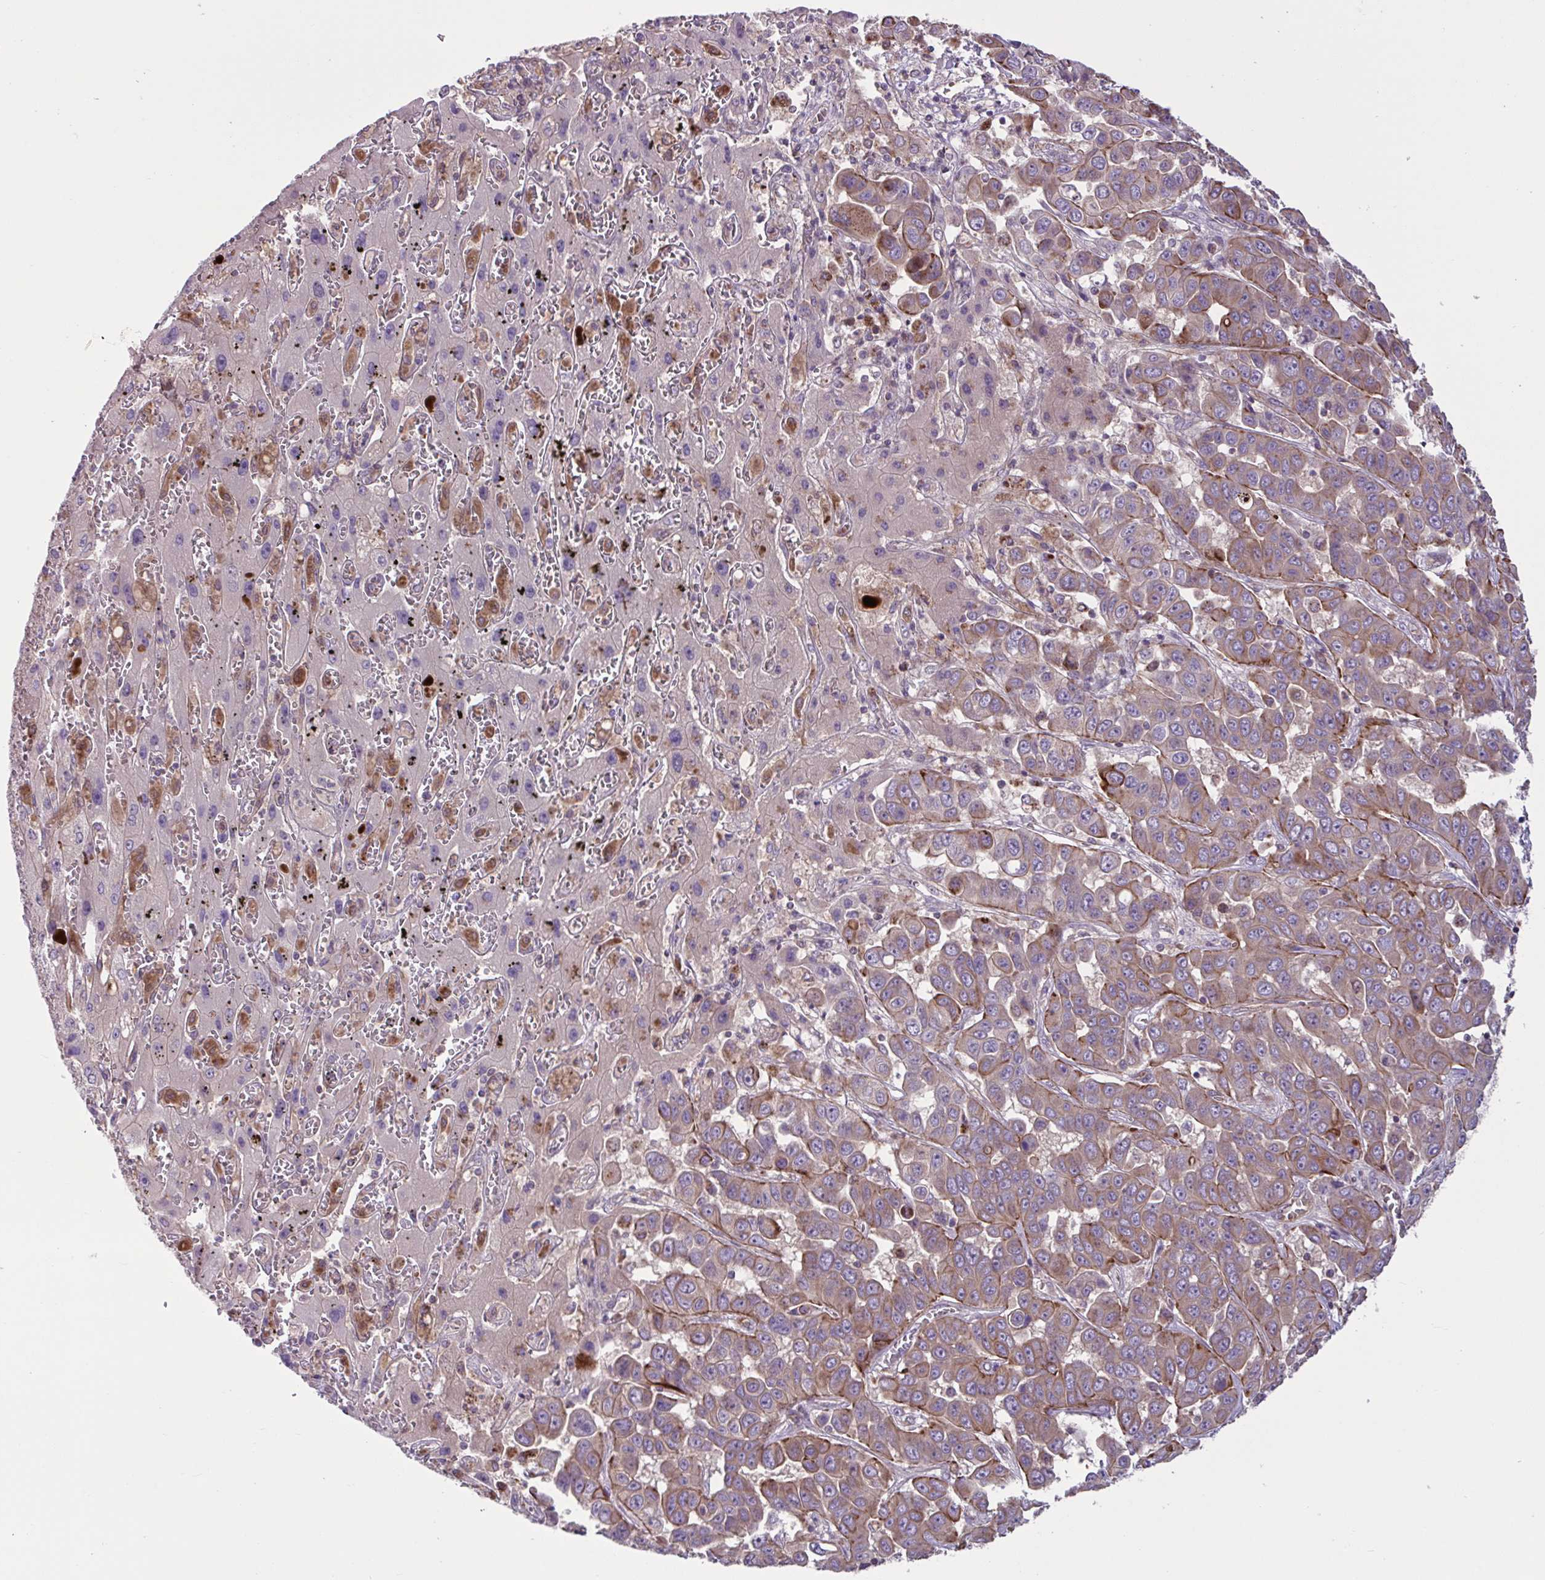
{"staining": {"intensity": "moderate", "quantity": "25%-75%", "location": "cytoplasmic/membranous"}, "tissue": "liver cancer", "cell_type": "Tumor cells", "image_type": "cancer", "snomed": [{"axis": "morphology", "description": "Cholangiocarcinoma"}, {"axis": "topography", "description": "Liver"}], "caption": "Liver cancer was stained to show a protein in brown. There is medium levels of moderate cytoplasmic/membranous positivity in approximately 25%-75% of tumor cells.", "gene": "GLTP", "patient": {"sex": "female", "age": 52}}